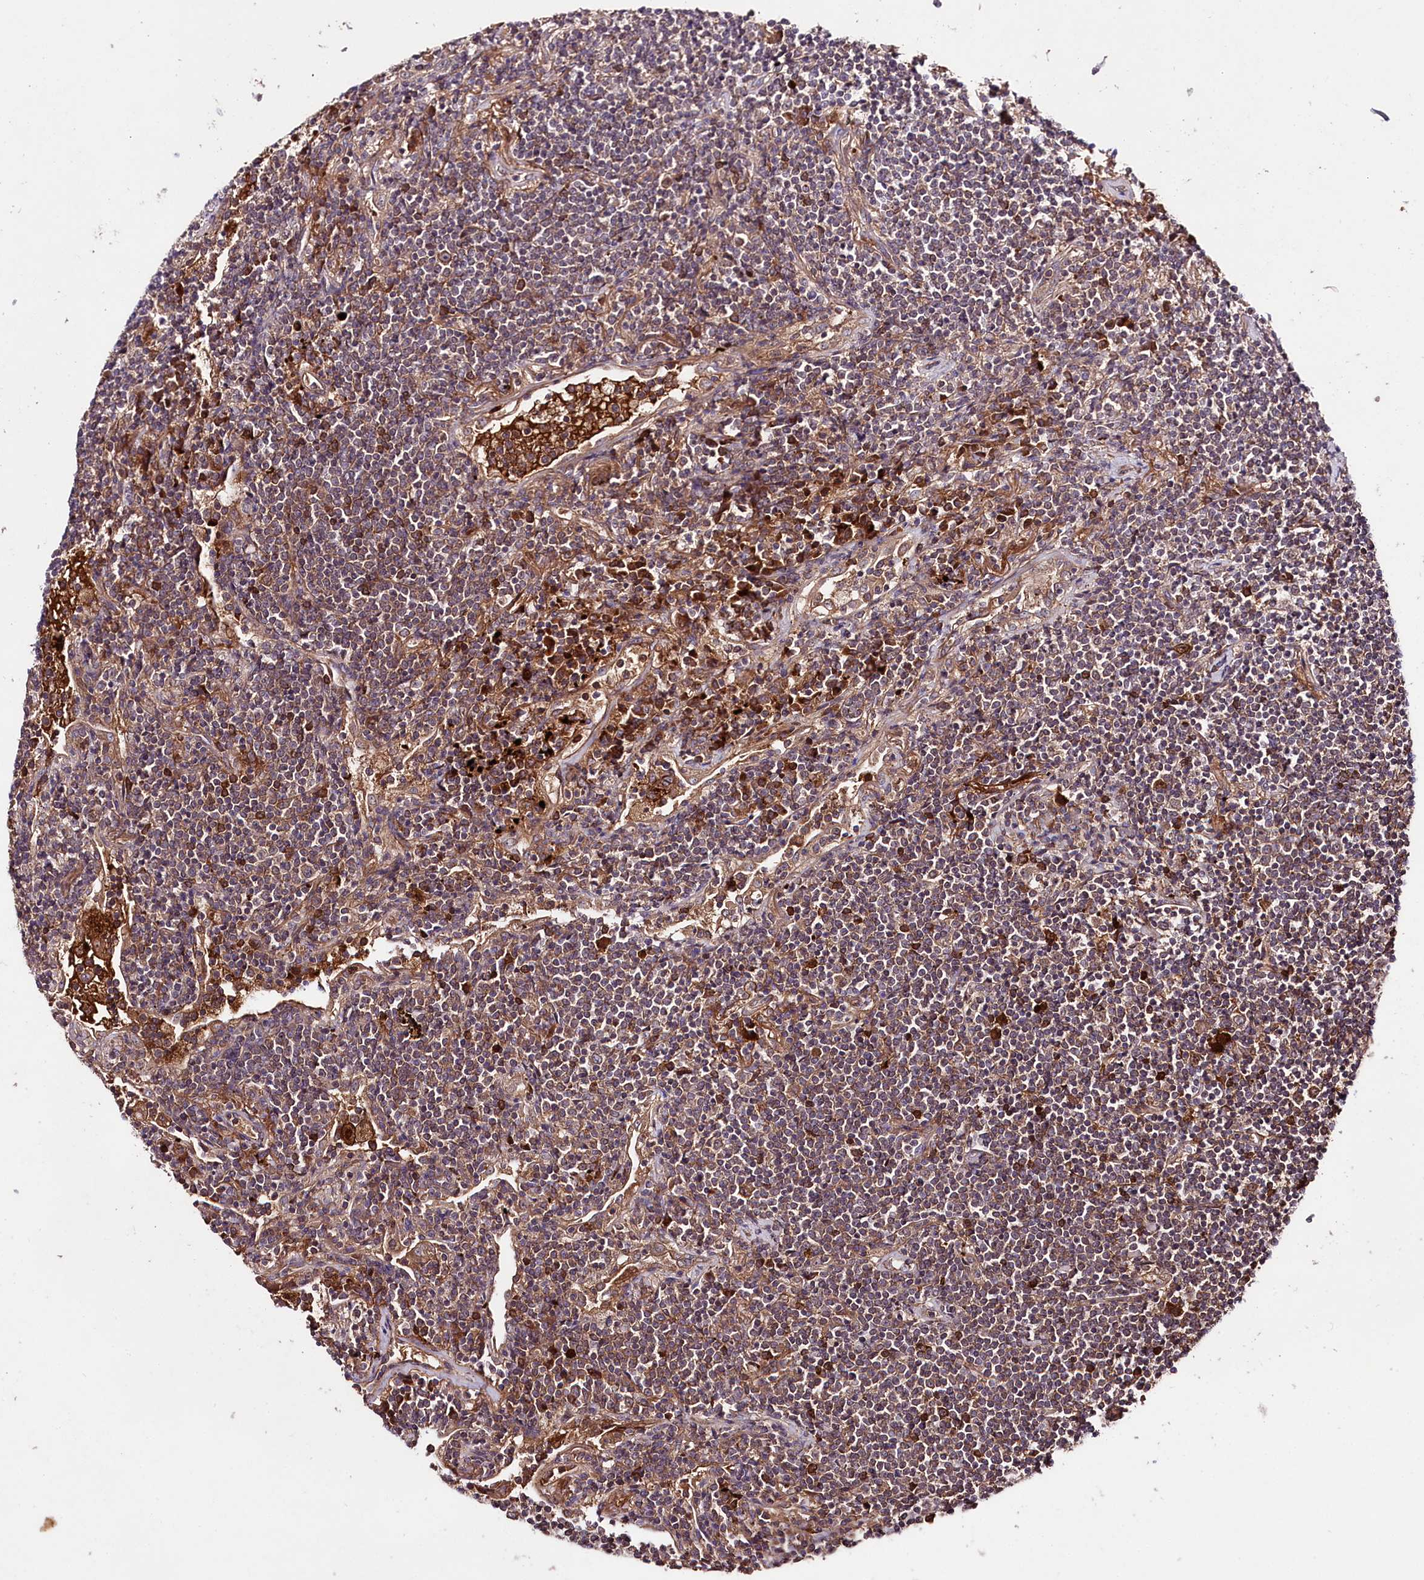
{"staining": {"intensity": "weak", "quantity": "<25%", "location": "cytoplasmic/membranous"}, "tissue": "lymphoma", "cell_type": "Tumor cells", "image_type": "cancer", "snomed": [{"axis": "morphology", "description": "Malignant lymphoma, non-Hodgkin's type, Low grade"}, {"axis": "topography", "description": "Lung"}], "caption": "The micrograph shows no staining of tumor cells in lymphoma.", "gene": "TNPO3", "patient": {"sex": "female", "age": 71}}